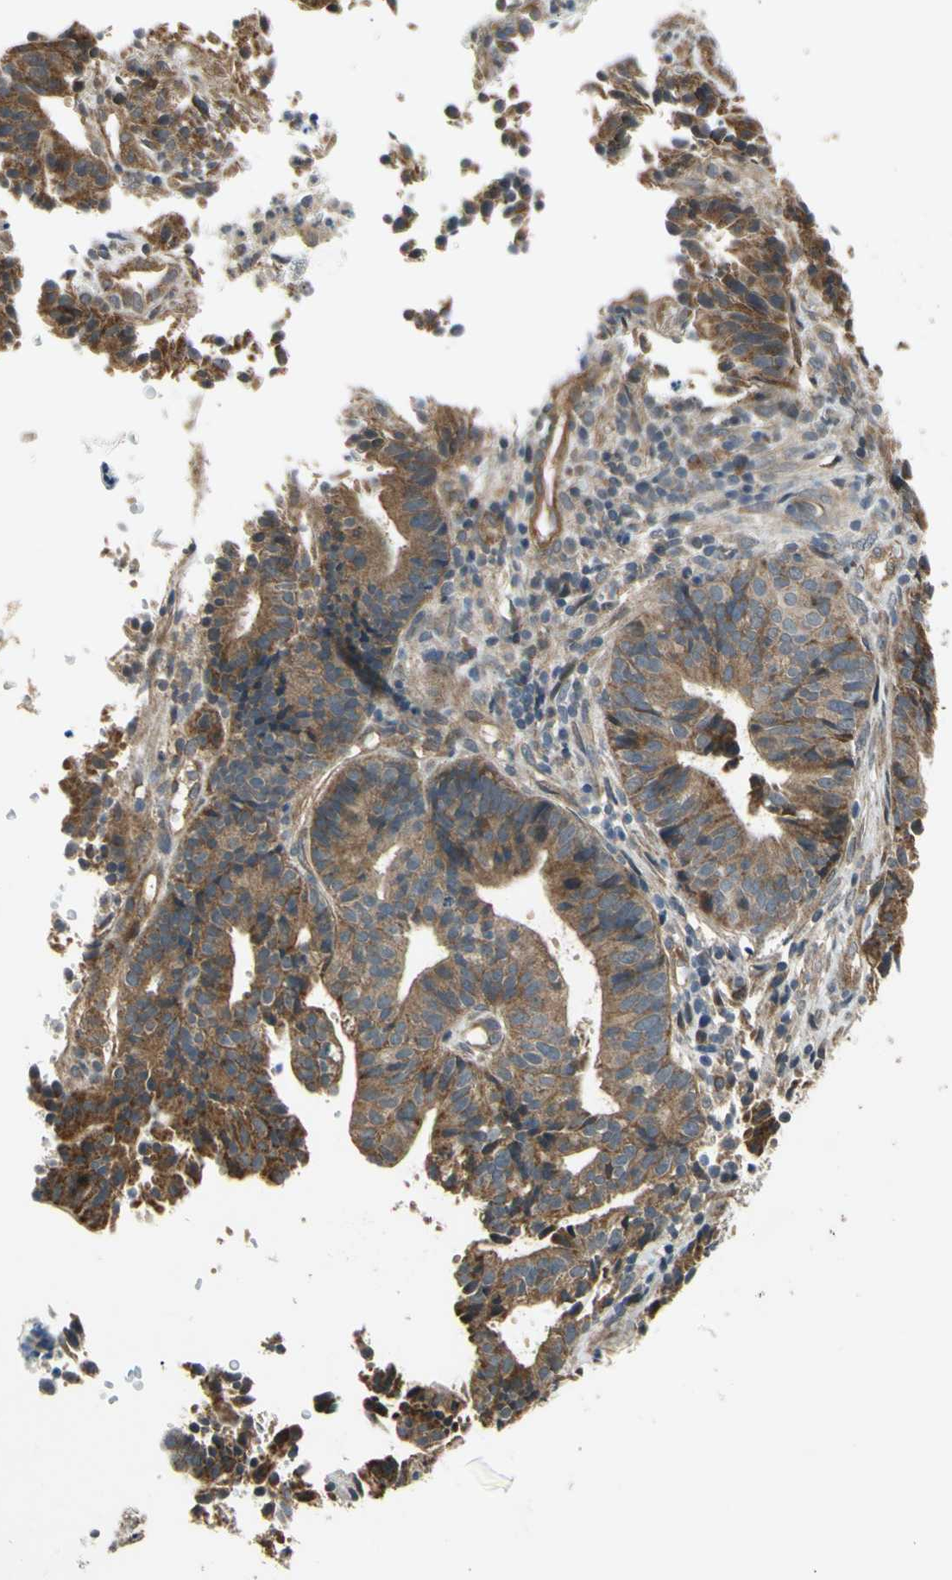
{"staining": {"intensity": "moderate", "quantity": ">75%", "location": "cytoplasmic/membranous"}, "tissue": "endometrial cancer", "cell_type": "Tumor cells", "image_type": "cancer", "snomed": [{"axis": "morphology", "description": "Adenocarcinoma, NOS"}, {"axis": "topography", "description": "Uterus"}], "caption": "Endometrial cancer (adenocarcinoma) stained with immunohistochemistry (IHC) reveals moderate cytoplasmic/membranous positivity in approximately >75% of tumor cells.", "gene": "EFNB2", "patient": {"sex": "female", "age": 83}}